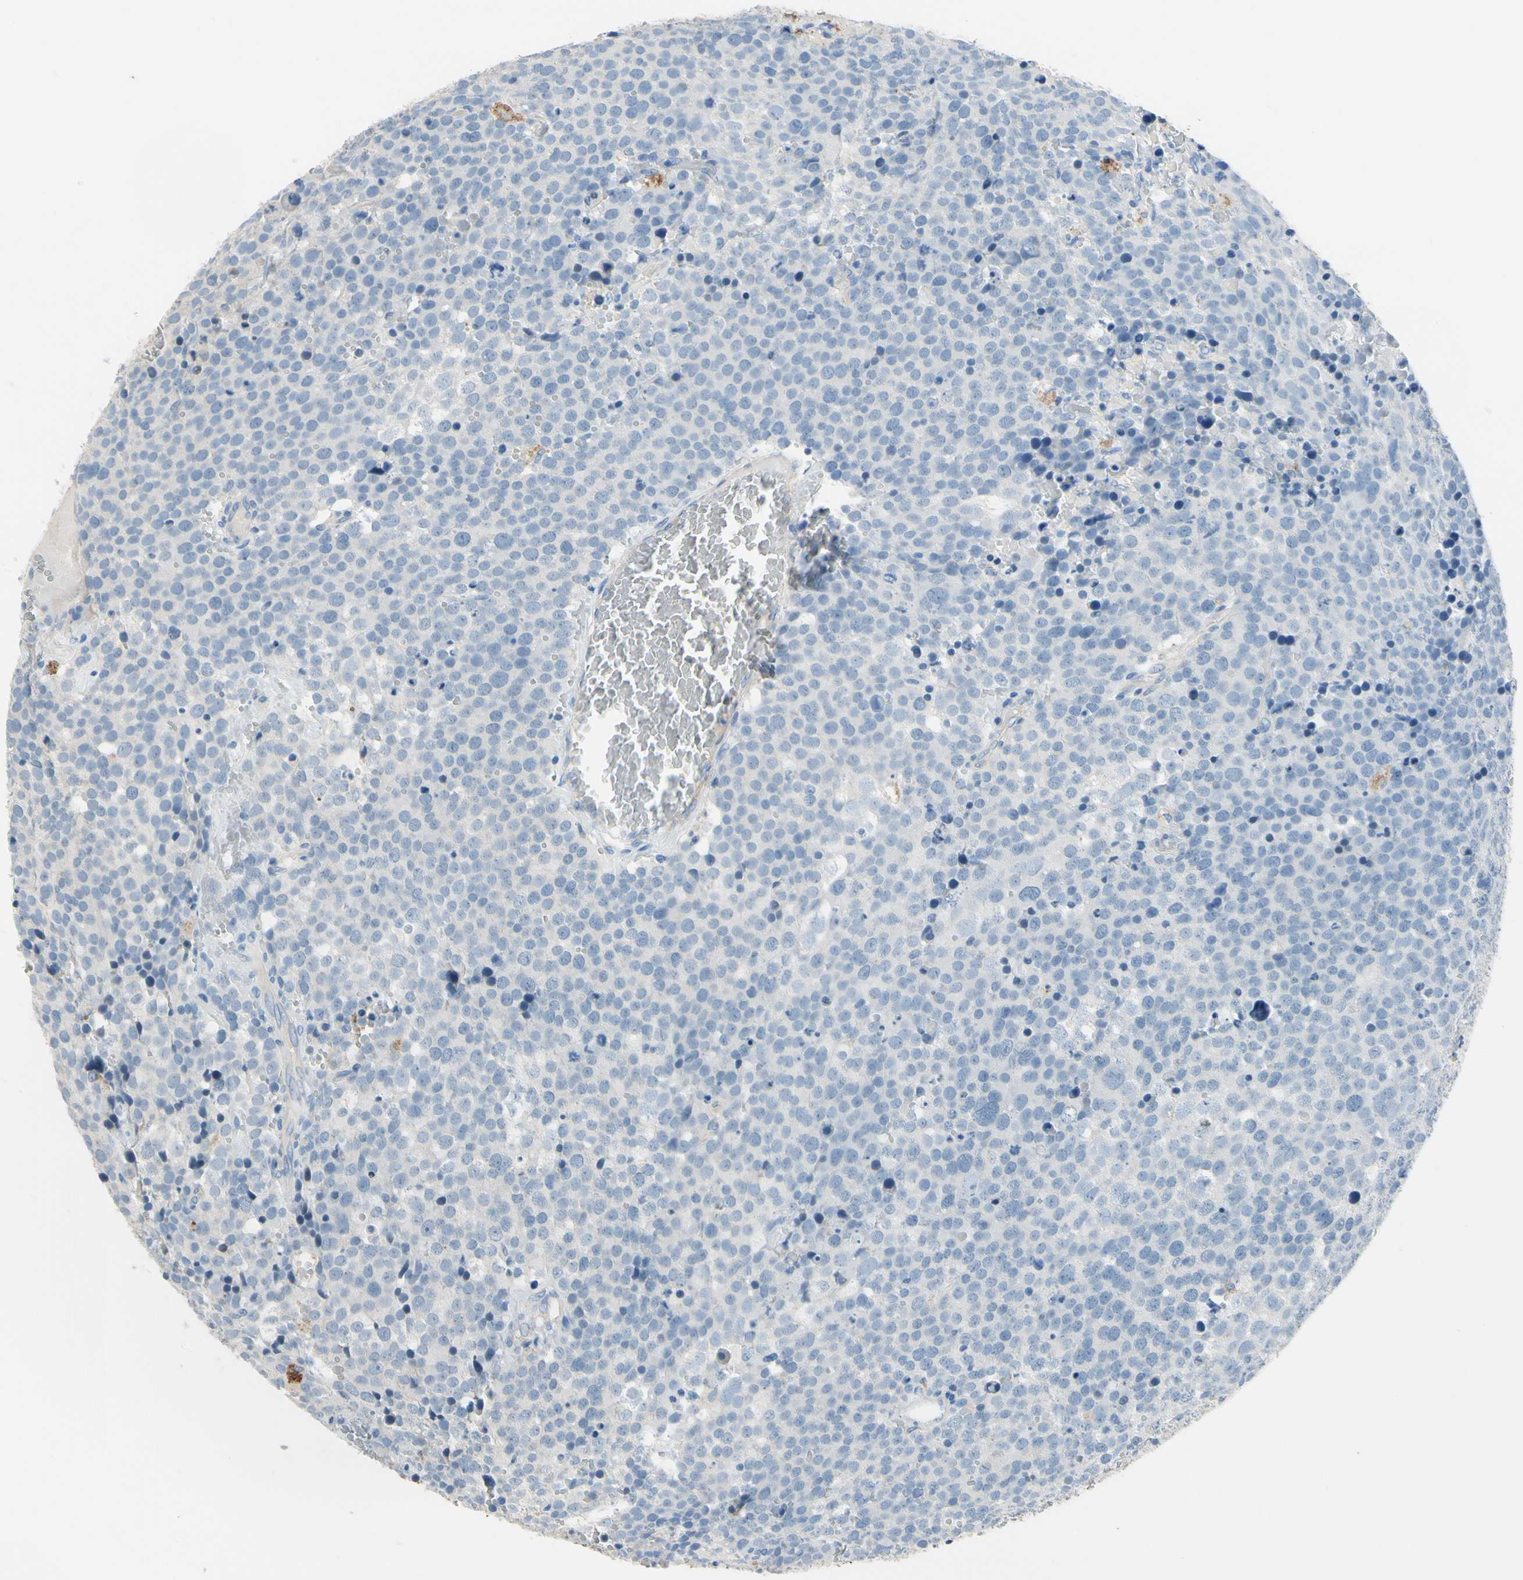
{"staining": {"intensity": "negative", "quantity": "none", "location": "none"}, "tissue": "testis cancer", "cell_type": "Tumor cells", "image_type": "cancer", "snomed": [{"axis": "morphology", "description": "Seminoma, NOS"}, {"axis": "topography", "description": "Testis"}], "caption": "The immunohistochemistry (IHC) image has no significant expression in tumor cells of seminoma (testis) tissue.", "gene": "CPA3", "patient": {"sex": "male", "age": 71}}